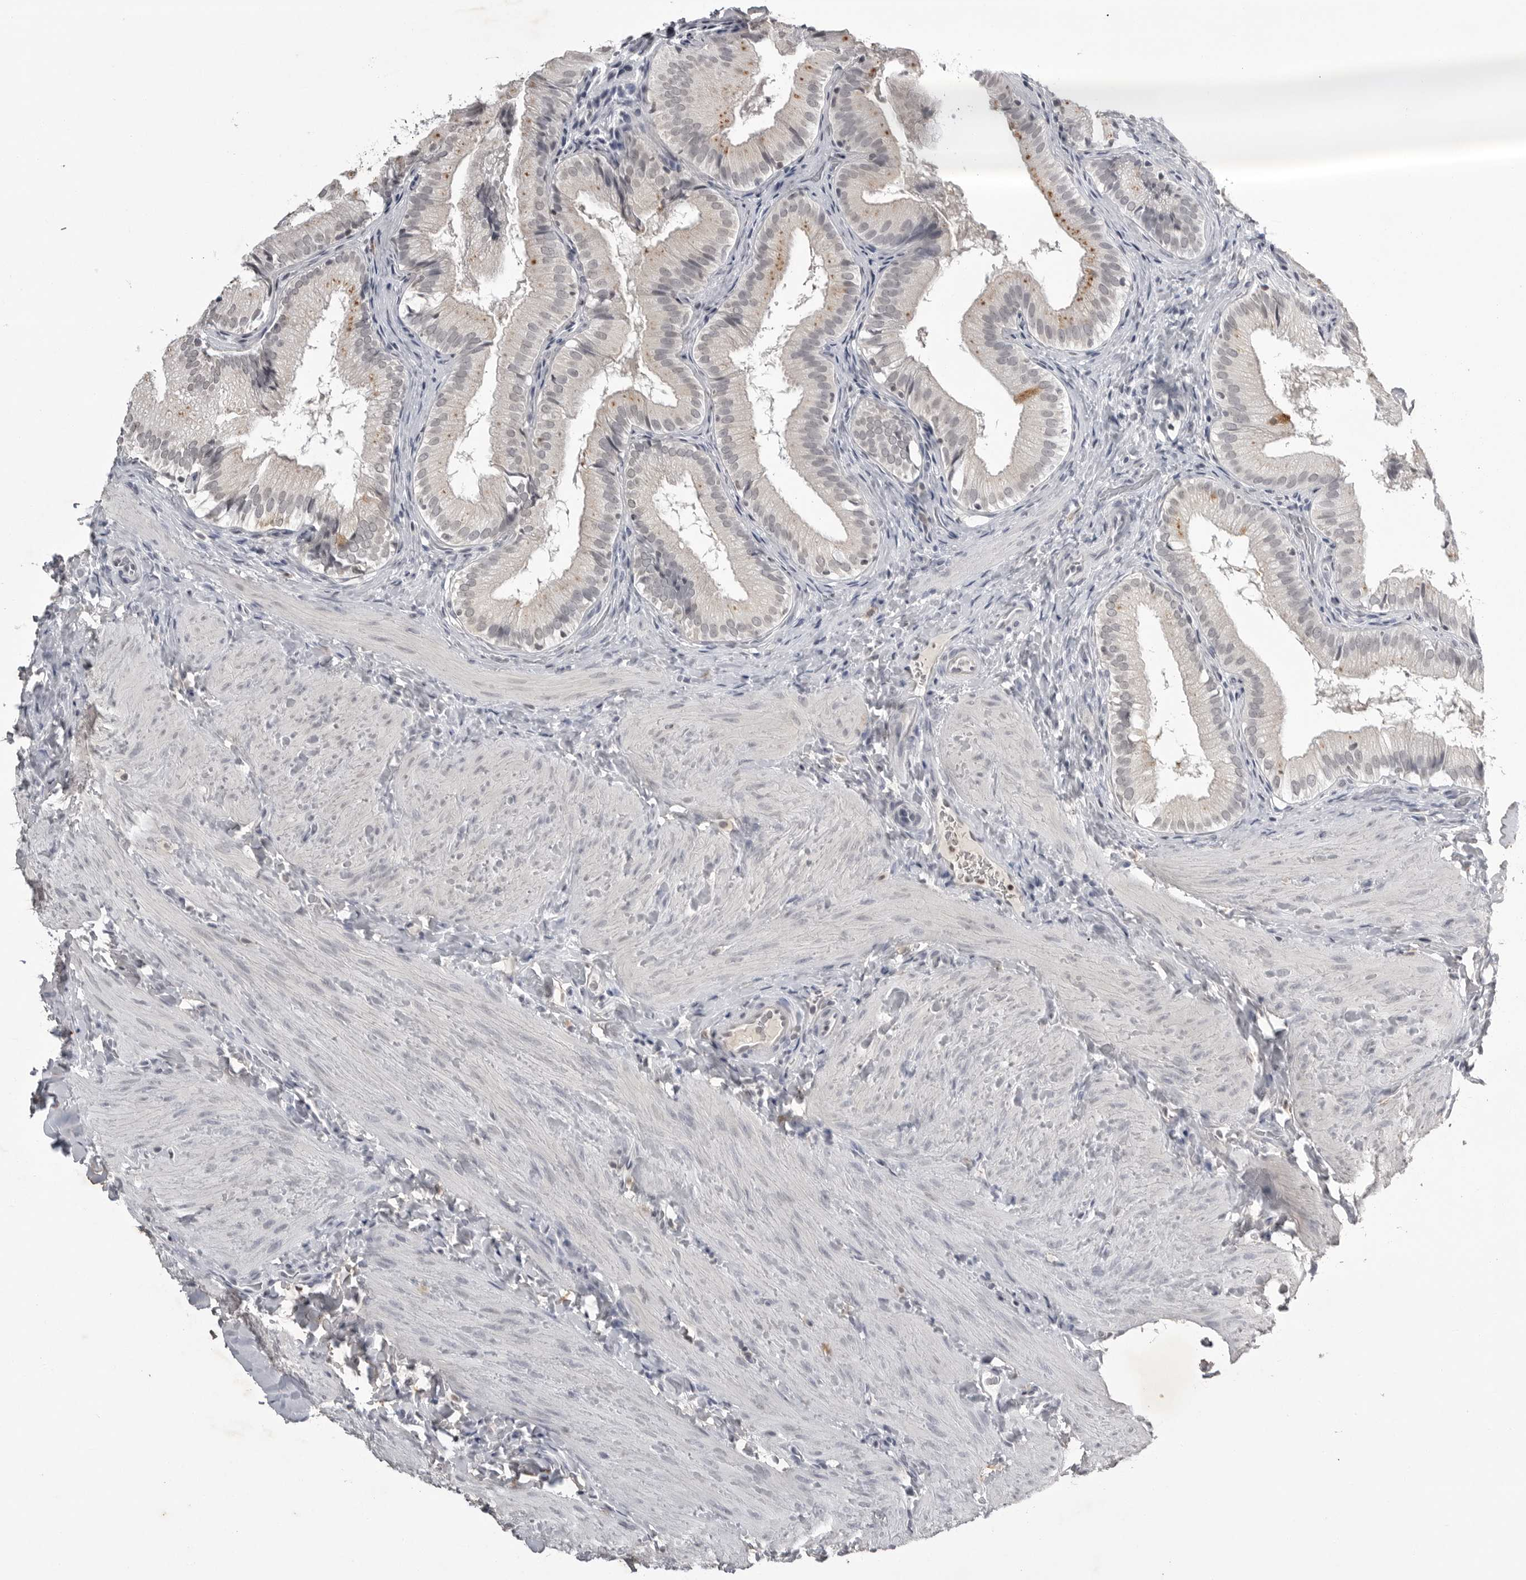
{"staining": {"intensity": "strong", "quantity": "<25%", "location": "cytoplasmic/membranous"}, "tissue": "gallbladder", "cell_type": "Glandular cells", "image_type": "normal", "snomed": [{"axis": "morphology", "description": "Normal tissue, NOS"}, {"axis": "topography", "description": "Gallbladder"}], "caption": "DAB (3,3'-diaminobenzidine) immunohistochemical staining of normal gallbladder displays strong cytoplasmic/membranous protein staining in approximately <25% of glandular cells.", "gene": "RRM1", "patient": {"sex": "female", "age": 30}}